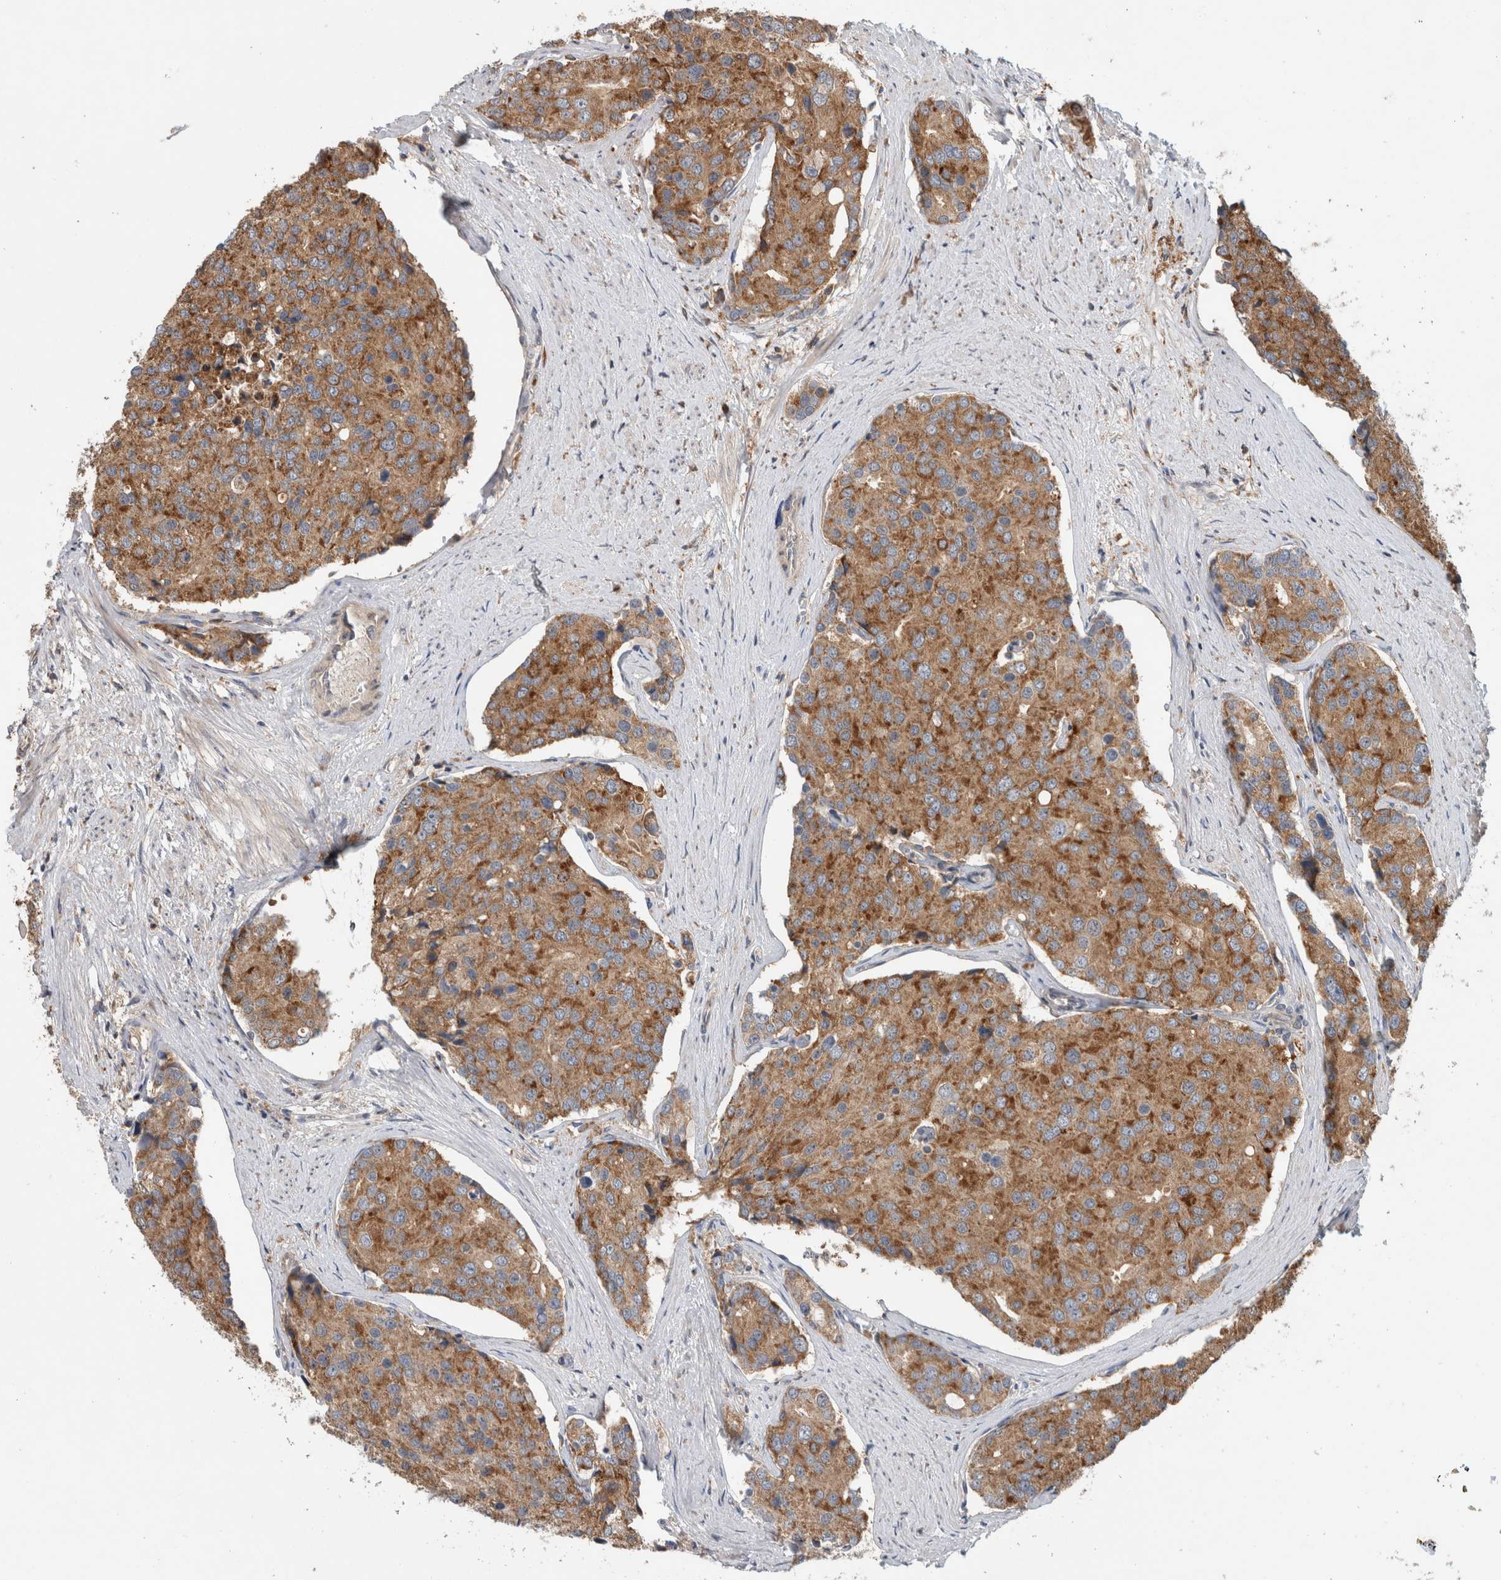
{"staining": {"intensity": "moderate", "quantity": ">75%", "location": "cytoplasmic/membranous"}, "tissue": "prostate cancer", "cell_type": "Tumor cells", "image_type": "cancer", "snomed": [{"axis": "morphology", "description": "Adenocarcinoma, High grade"}, {"axis": "topography", "description": "Prostate"}], "caption": "Immunohistochemical staining of prostate cancer demonstrates medium levels of moderate cytoplasmic/membranous staining in about >75% of tumor cells.", "gene": "ADGRL3", "patient": {"sex": "male", "age": 50}}